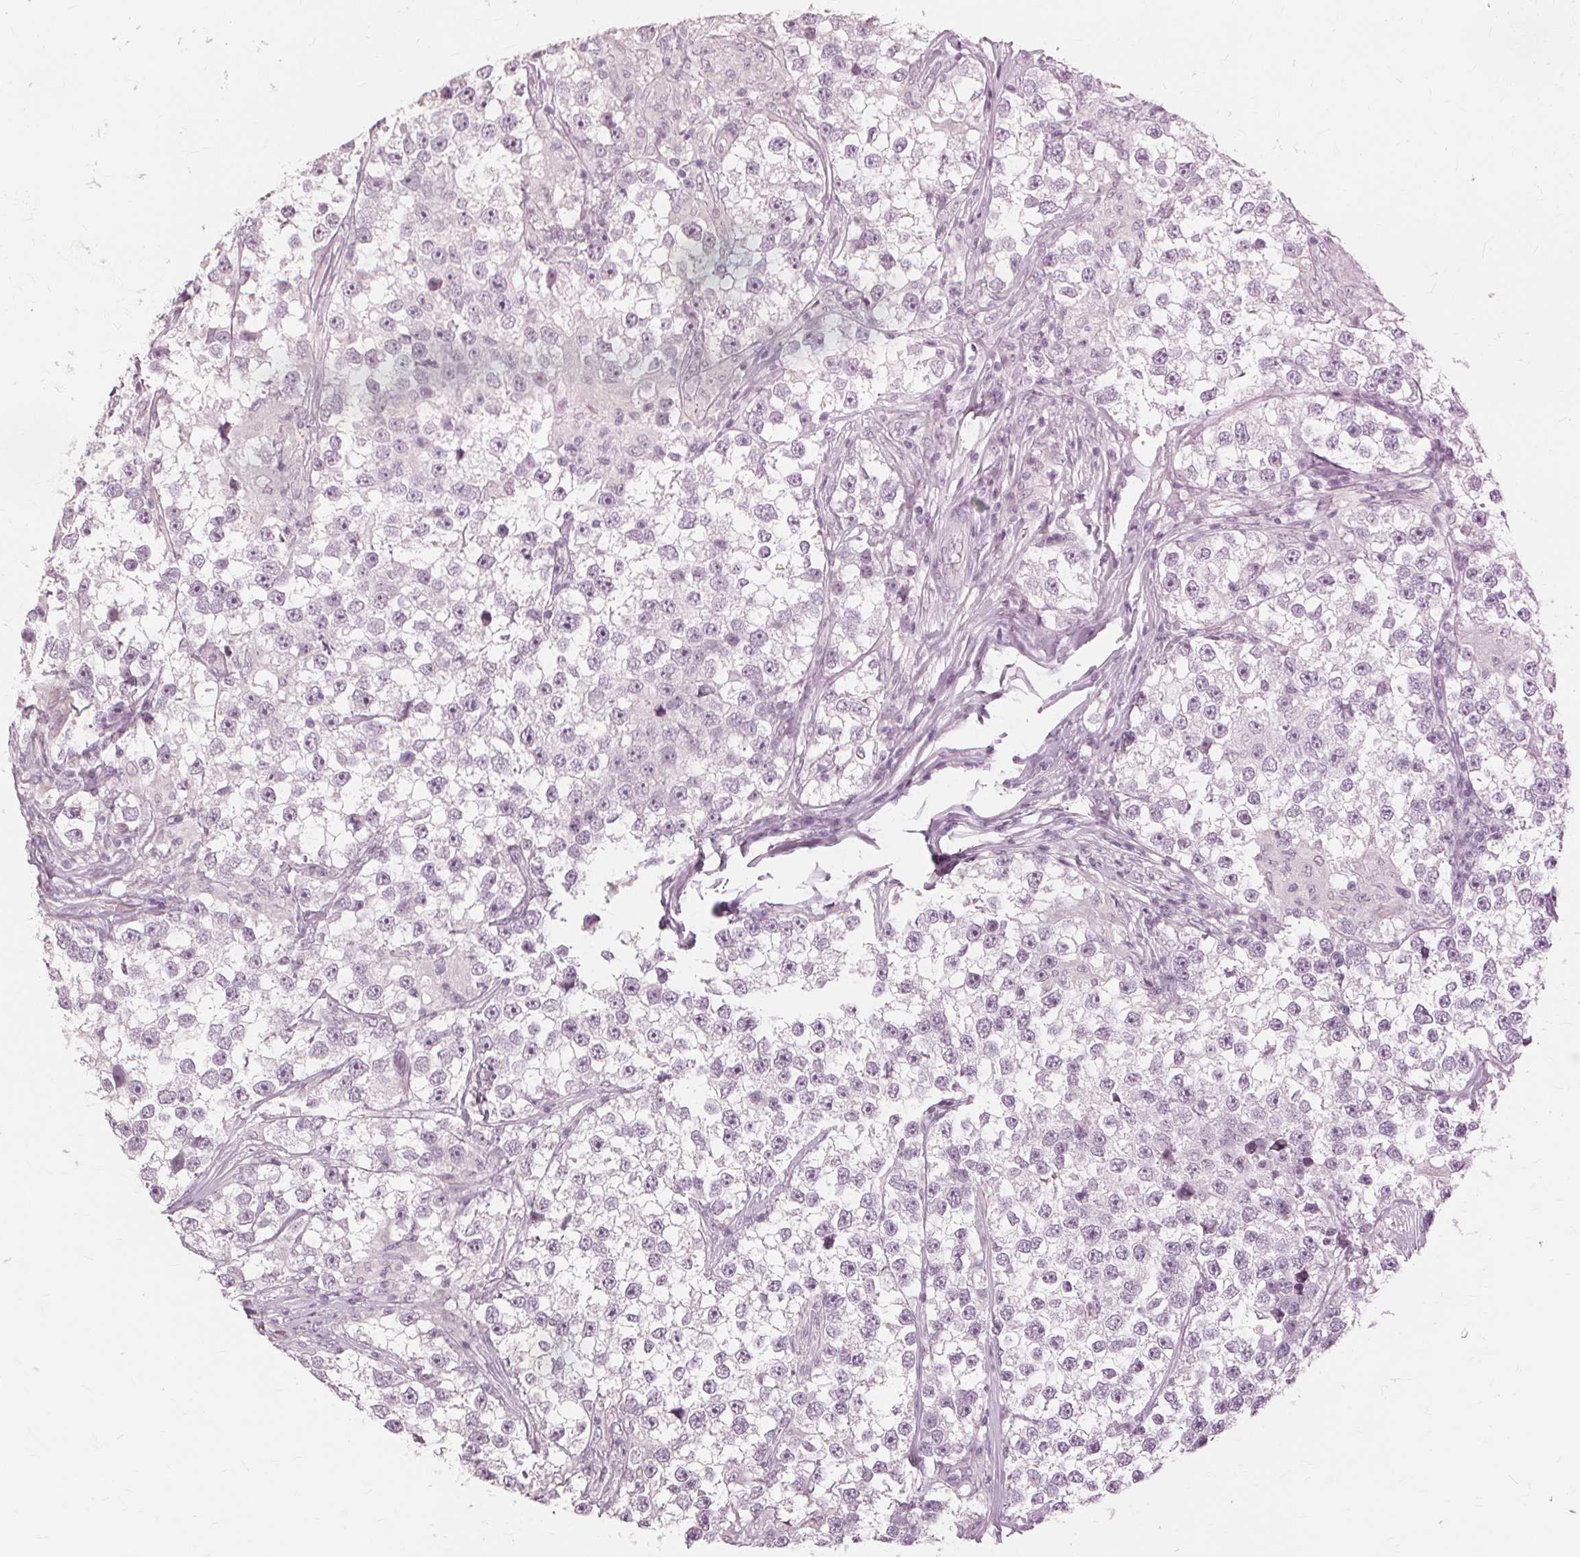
{"staining": {"intensity": "negative", "quantity": "none", "location": "none"}, "tissue": "testis cancer", "cell_type": "Tumor cells", "image_type": "cancer", "snomed": [{"axis": "morphology", "description": "Seminoma, NOS"}, {"axis": "topography", "description": "Testis"}], "caption": "Immunohistochemistry (IHC) image of human testis cancer (seminoma) stained for a protein (brown), which exhibits no staining in tumor cells.", "gene": "SFTPD", "patient": {"sex": "male", "age": 46}}